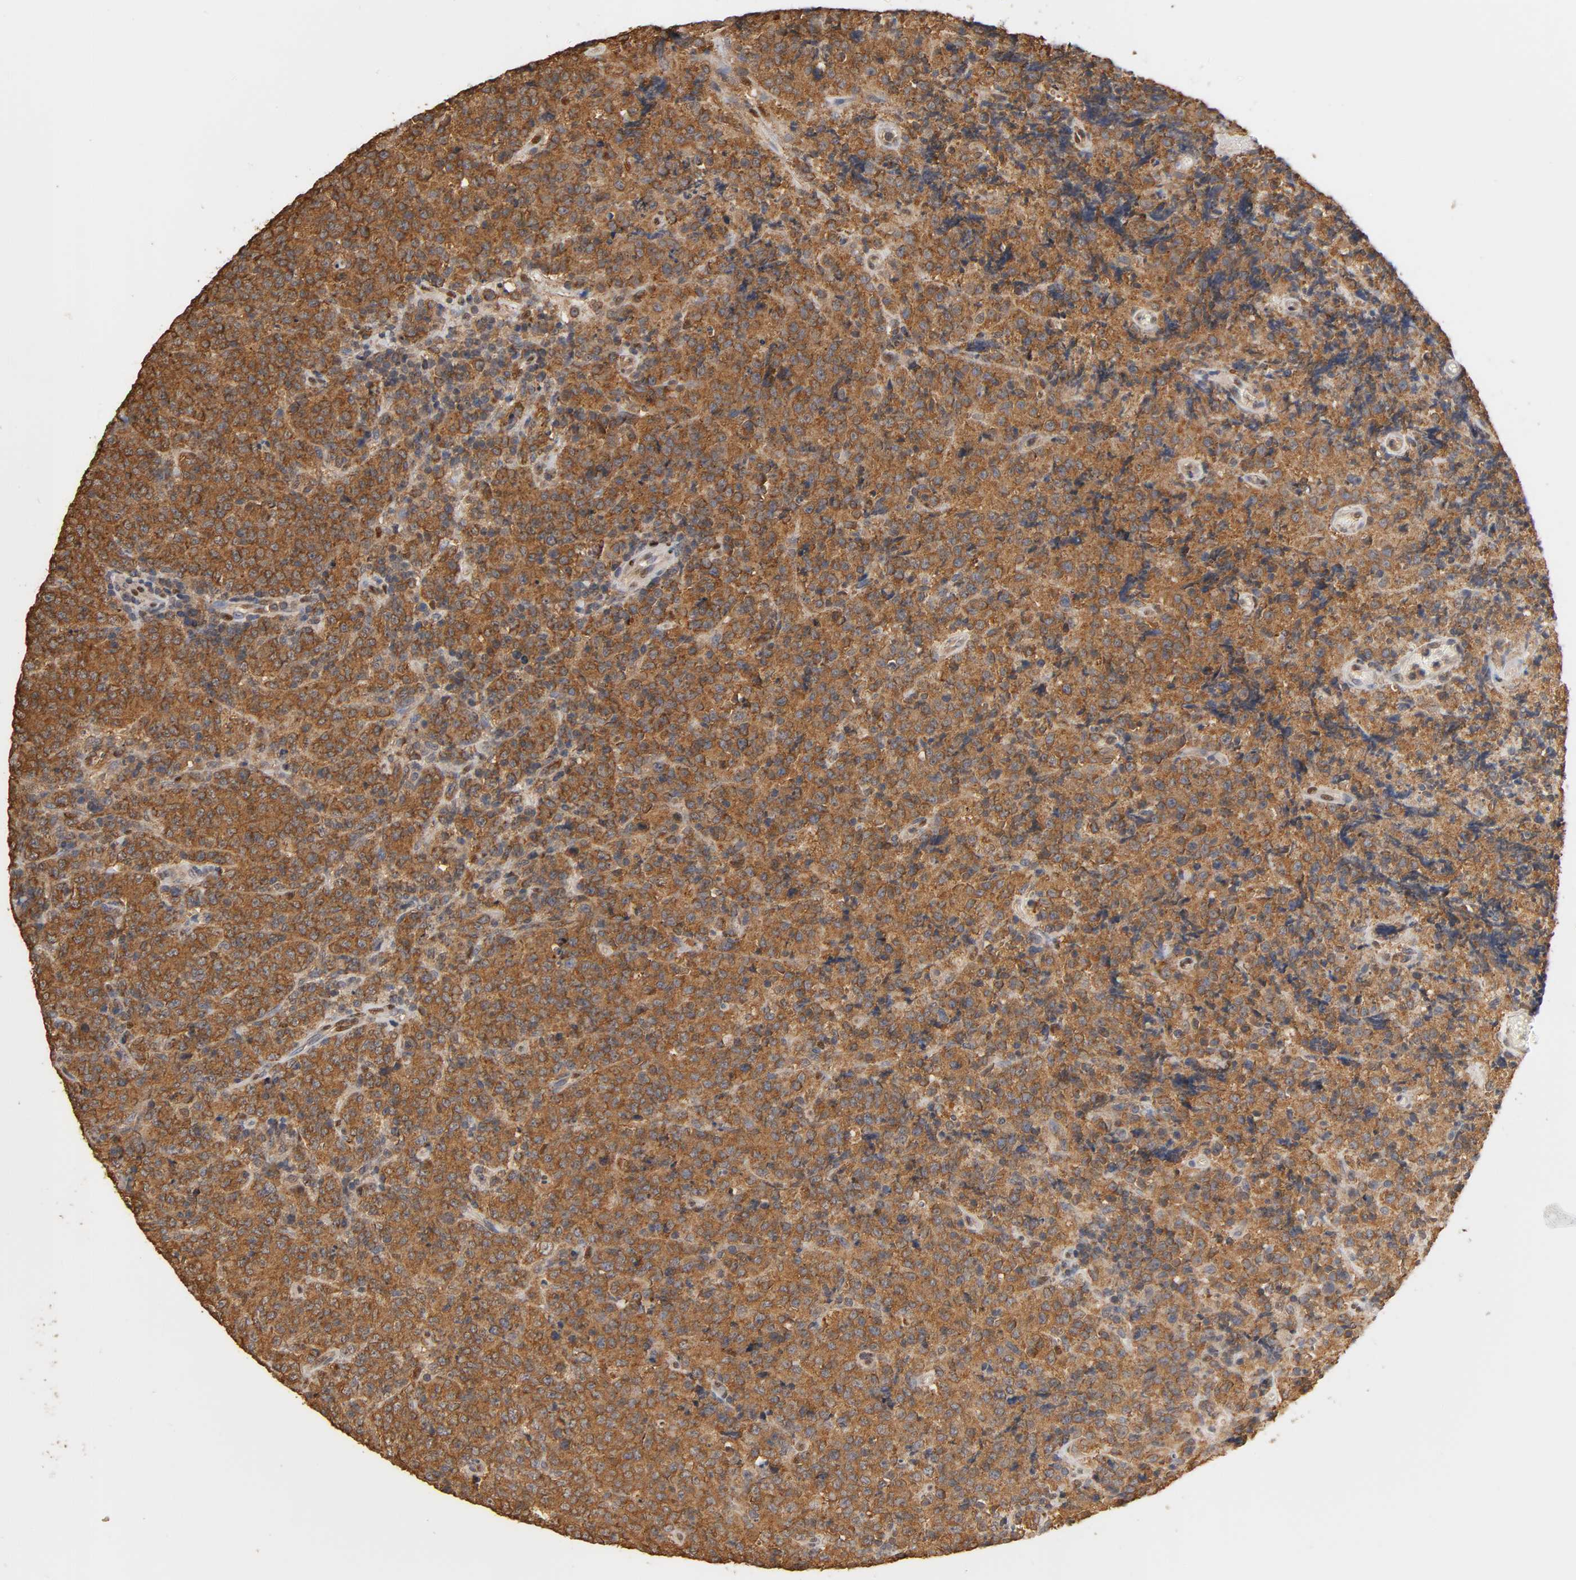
{"staining": {"intensity": "strong", "quantity": ">75%", "location": "cytoplasmic/membranous"}, "tissue": "lymphoma", "cell_type": "Tumor cells", "image_type": "cancer", "snomed": [{"axis": "morphology", "description": "Malignant lymphoma, non-Hodgkin's type, High grade"}, {"axis": "topography", "description": "Tonsil"}], "caption": "An immunohistochemistry histopathology image of tumor tissue is shown. Protein staining in brown labels strong cytoplasmic/membranous positivity in lymphoma within tumor cells.", "gene": "PKN1", "patient": {"sex": "female", "age": 36}}